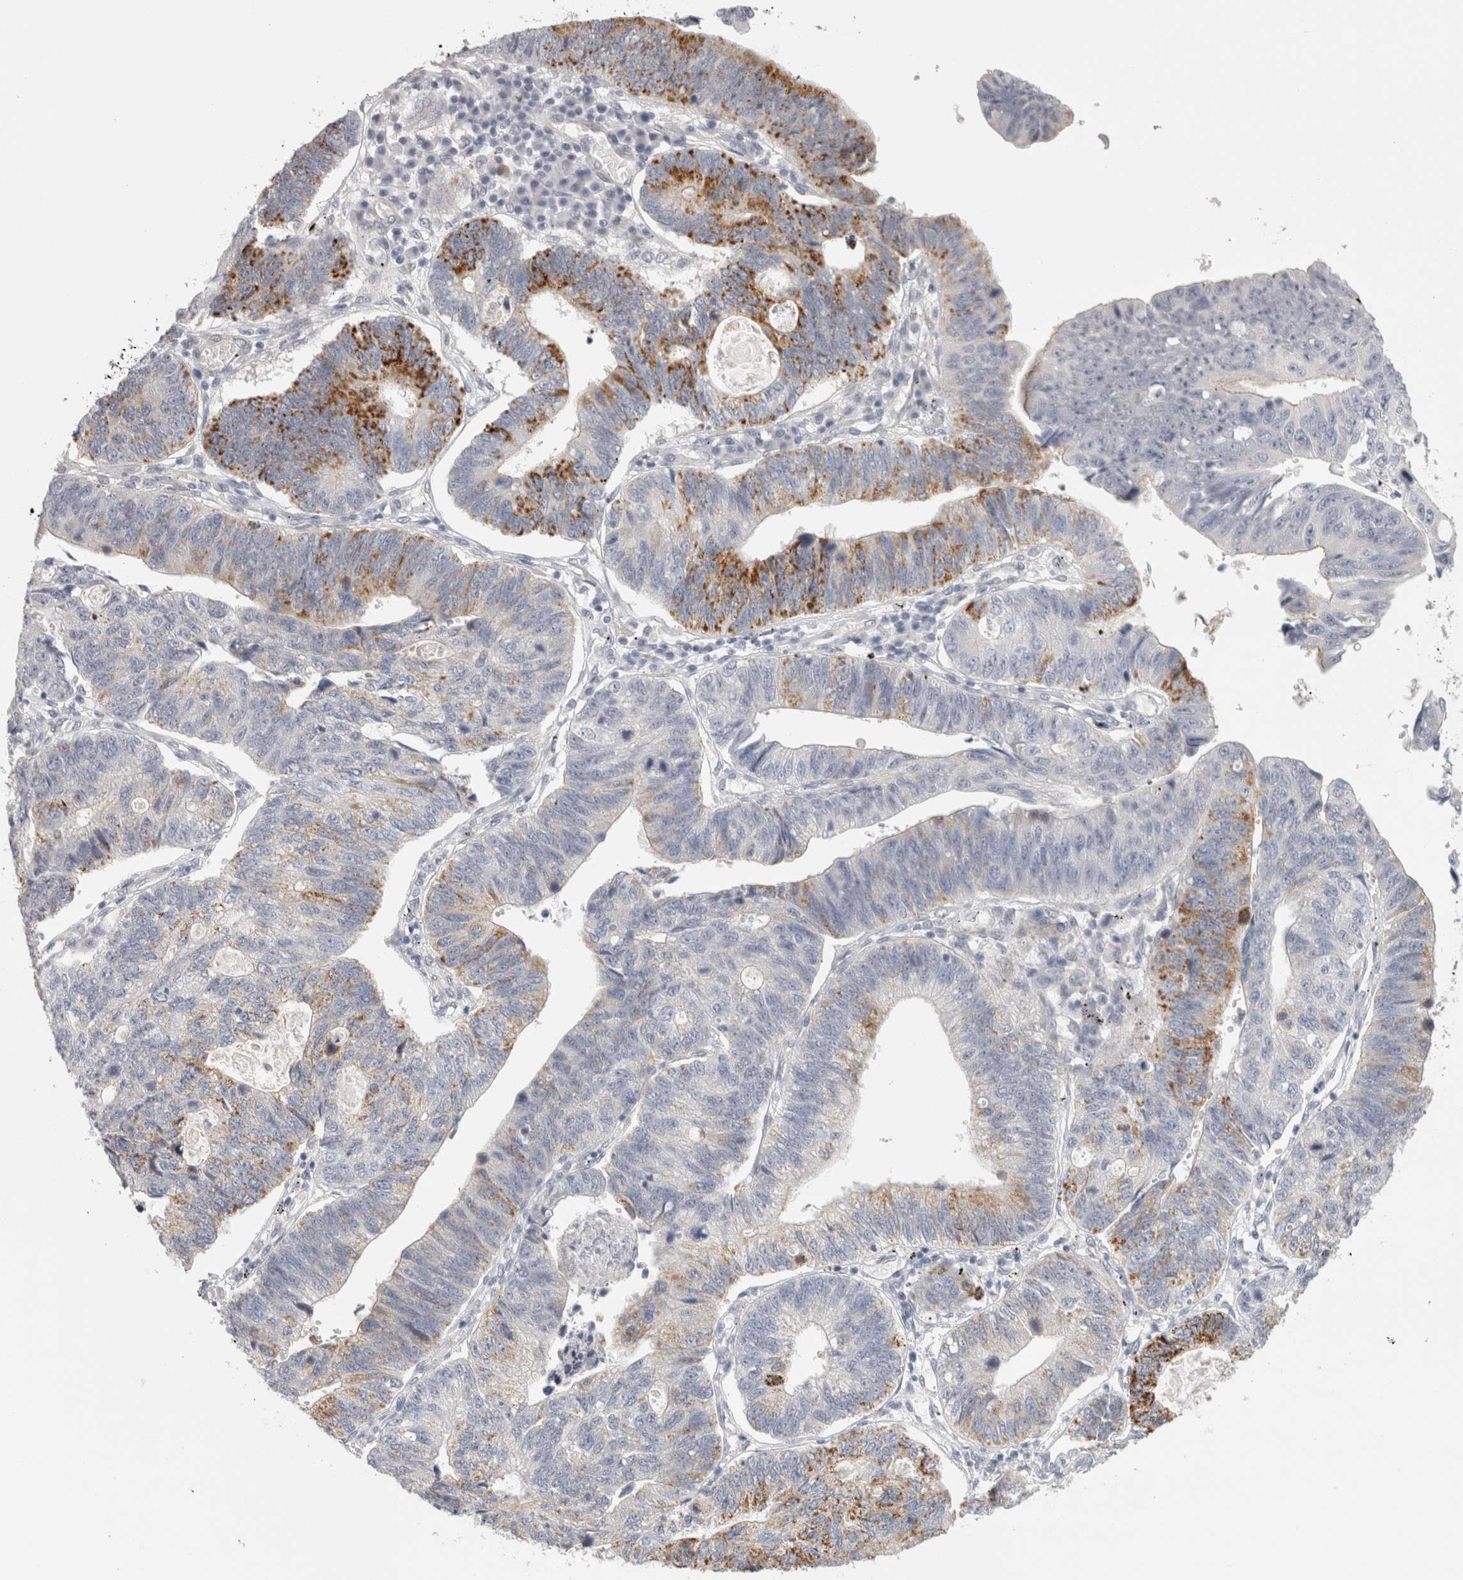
{"staining": {"intensity": "strong", "quantity": "<25%", "location": "cytoplasmic/membranous"}, "tissue": "stomach cancer", "cell_type": "Tumor cells", "image_type": "cancer", "snomed": [{"axis": "morphology", "description": "Adenocarcinoma, NOS"}, {"axis": "topography", "description": "Stomach"}], "caption": "A high-resolution image shows immunohistochemistry (IHC) staining of stomach cancer, which exhibits strong cytoplasmic/membranous positivity in approximately <25% of tumor cells.", "gene": "FBLIM1", "patient": {"sex": "male", "age": 59}}